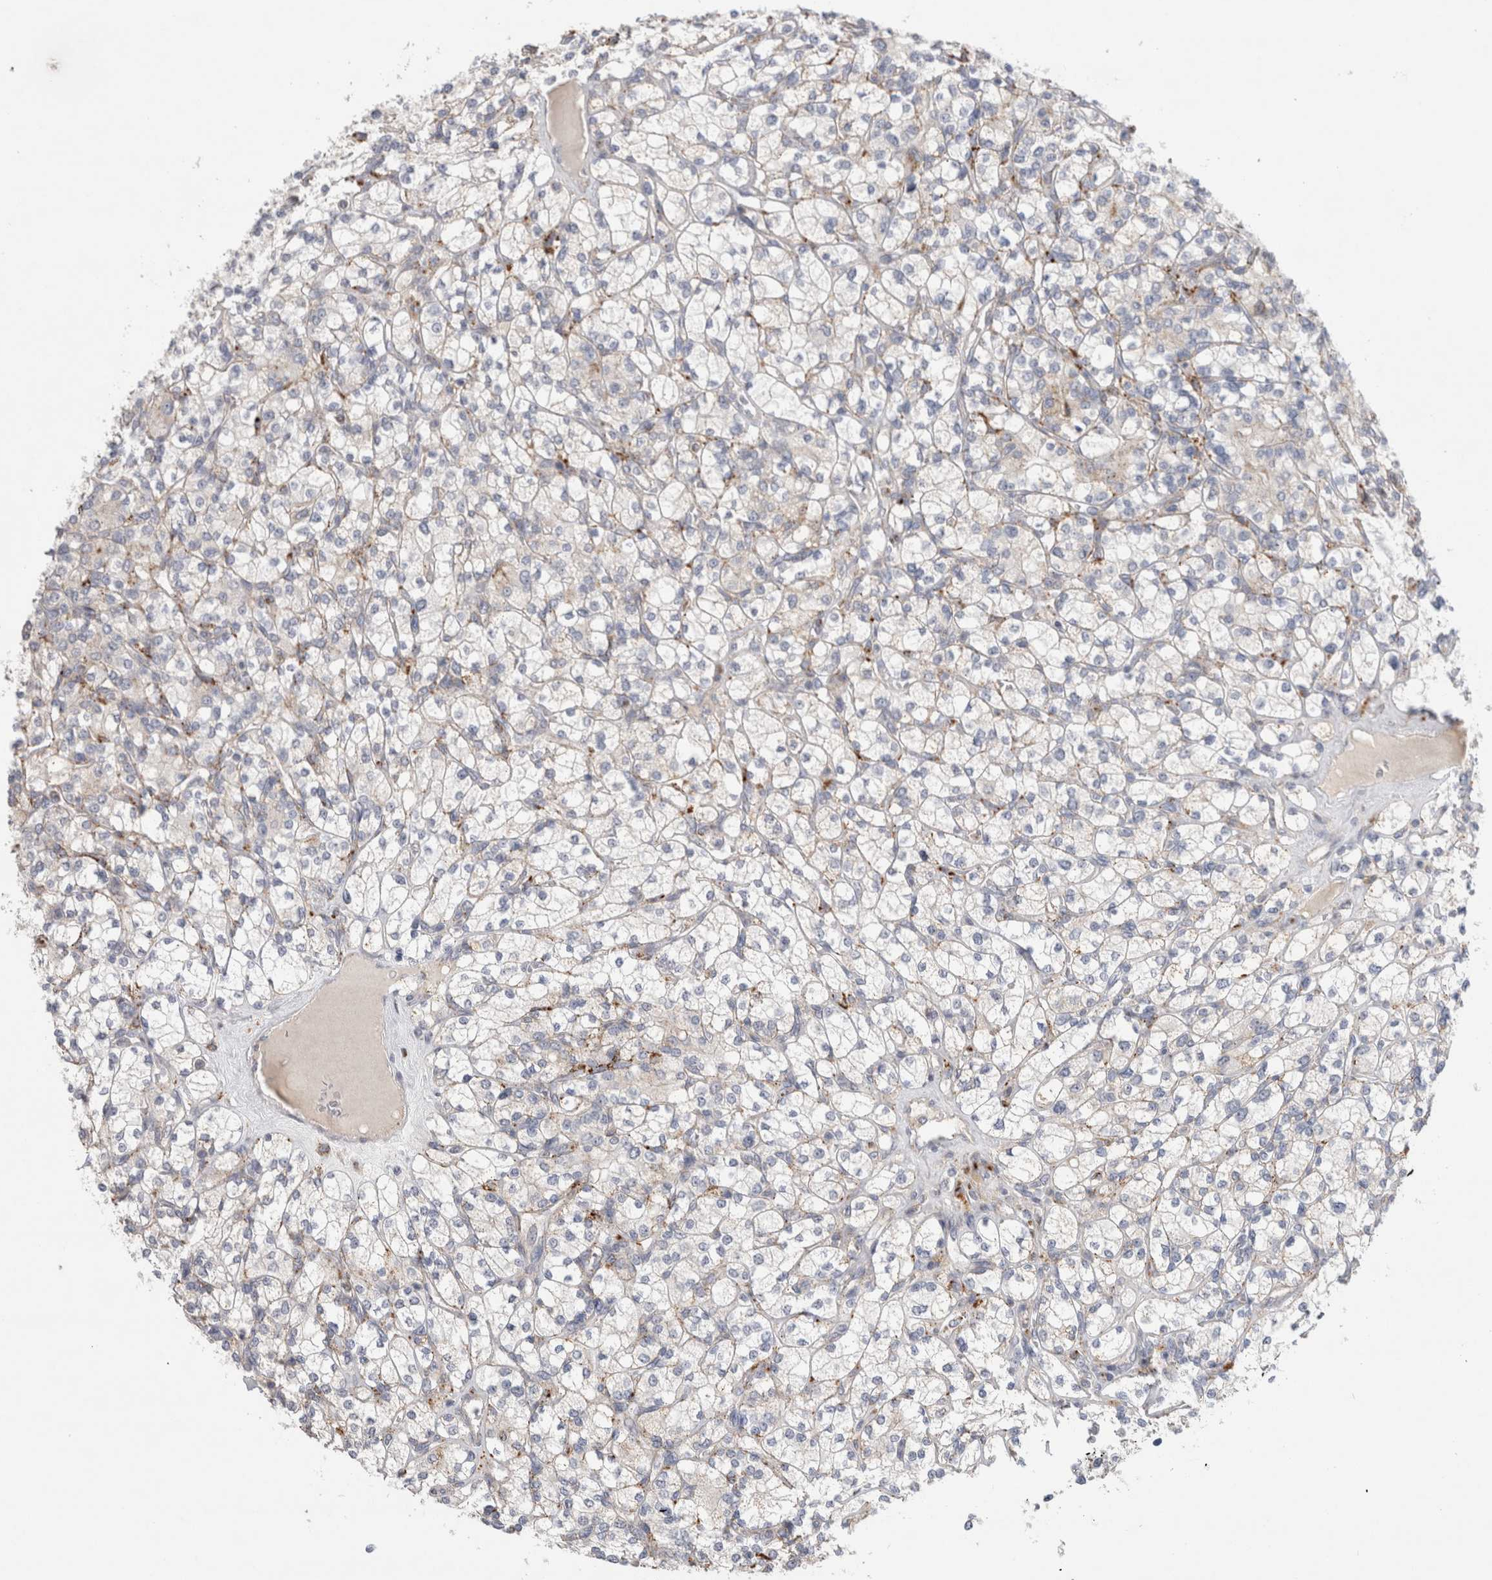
{"staining": {"intensity": "negative", "quantity": "none", "location": "none"}, "tissue": "renal cancer", "cell_type": "Tumor cells", "image_type": "cancer", "snomed": [{"axis": "morphology", "description": "Adenocarcinoma, NOS"}, {"axis": "topography", "description": "Kidney"}], "caption": "The histopathology image reveals no significant staining in tumor cells of renal adenocarcinoma.", "gene": "GAA", "patient": {"sex": "male", "age": 77}}